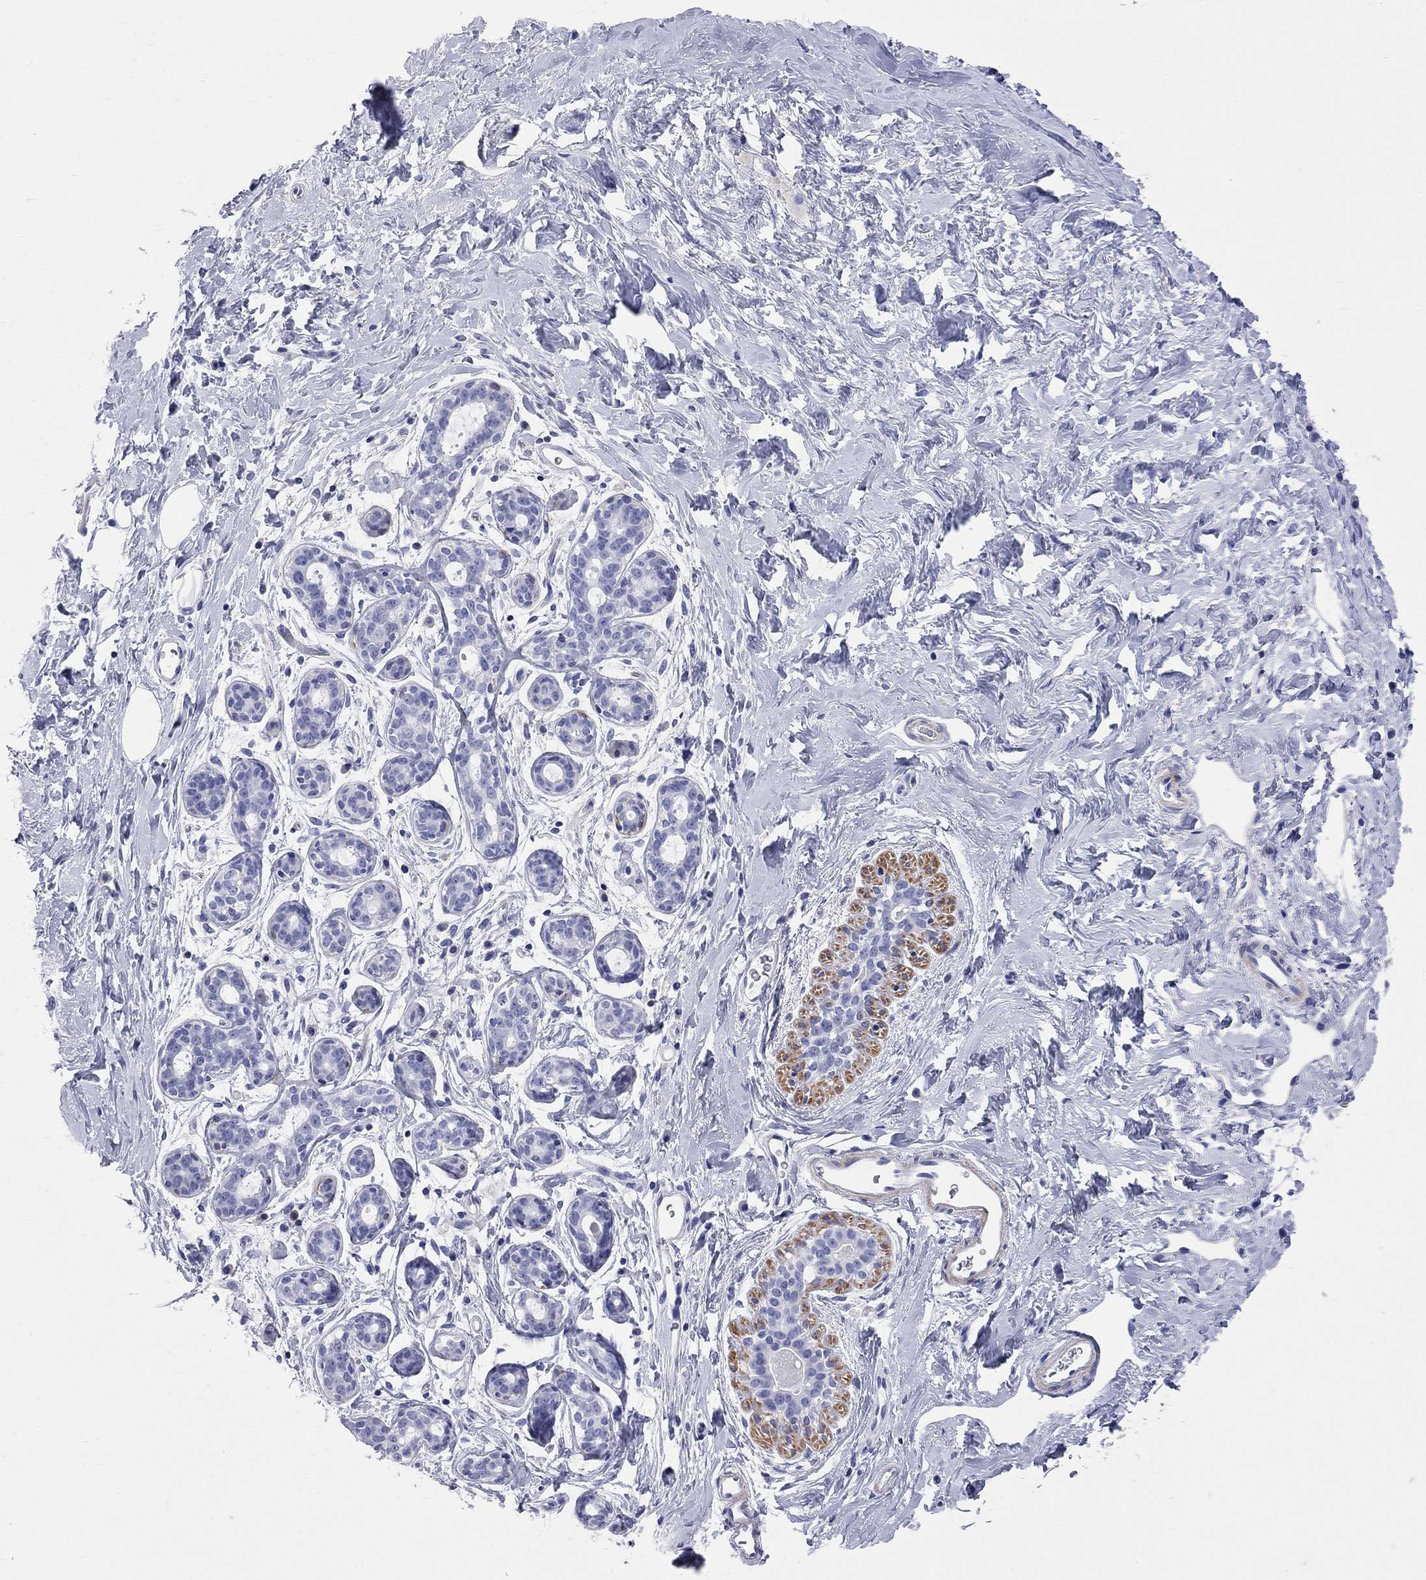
{"staining": {"intensity": "negative", "quantity": "none", "location": "none"}, "tissue": "breast", "cell_type": "Adipocytes", "image_type": "normal", "snomed": [{"axis": "morphology", "description": "Normal tissue, NOS"}, {"axis": "topography", "description": "Breast"}], "caption": "A high-resolution histopathology image shows immunohistochemistry staining of unremarkable breast, which displays no significant staining in adipocytes.", "gene": "S100A3", "patient": {"sex": "female", "age": 43}}